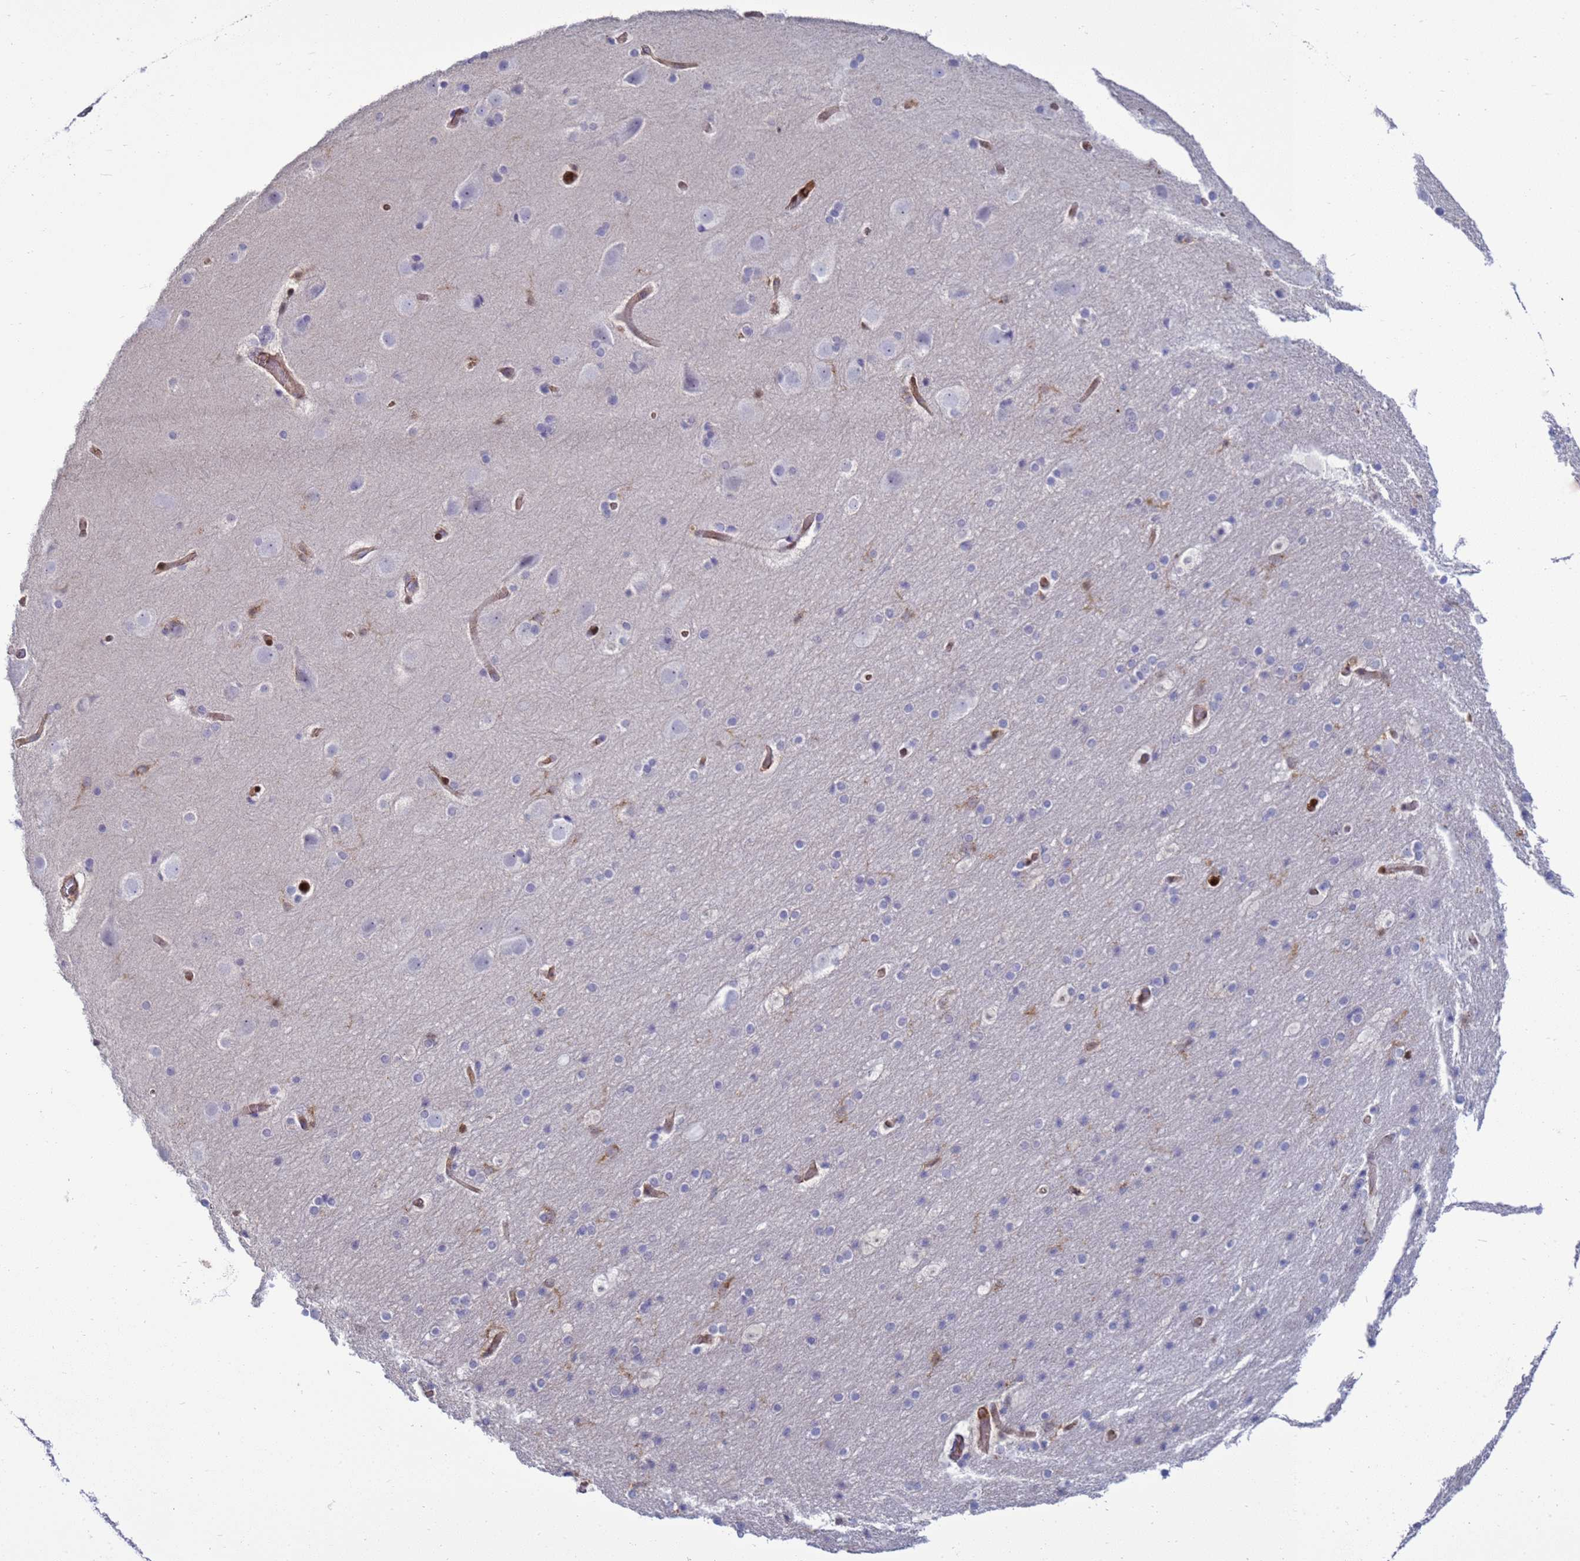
{"staining": {"intensity": "strong", "quantity": ">75%", "location": "cytoplasmic/membranous"}, "tissue": "cerebral cortex", "cell_type": "Endothelial cells", "image_type": "normal", "snomed": [{"axis": "morphology", "description": "Normal tissue, NOS"}, {"axis": "topography", "description": "Cerebral cortex"}], "caption": "This is an image of IHC staining of benign cerebral cortex, which shows strong expression in the cytoplasmic/membranous of endothelial cells.", "gene": "ZBTB8OS", "patient": {"sex": "male", "age": 57}}